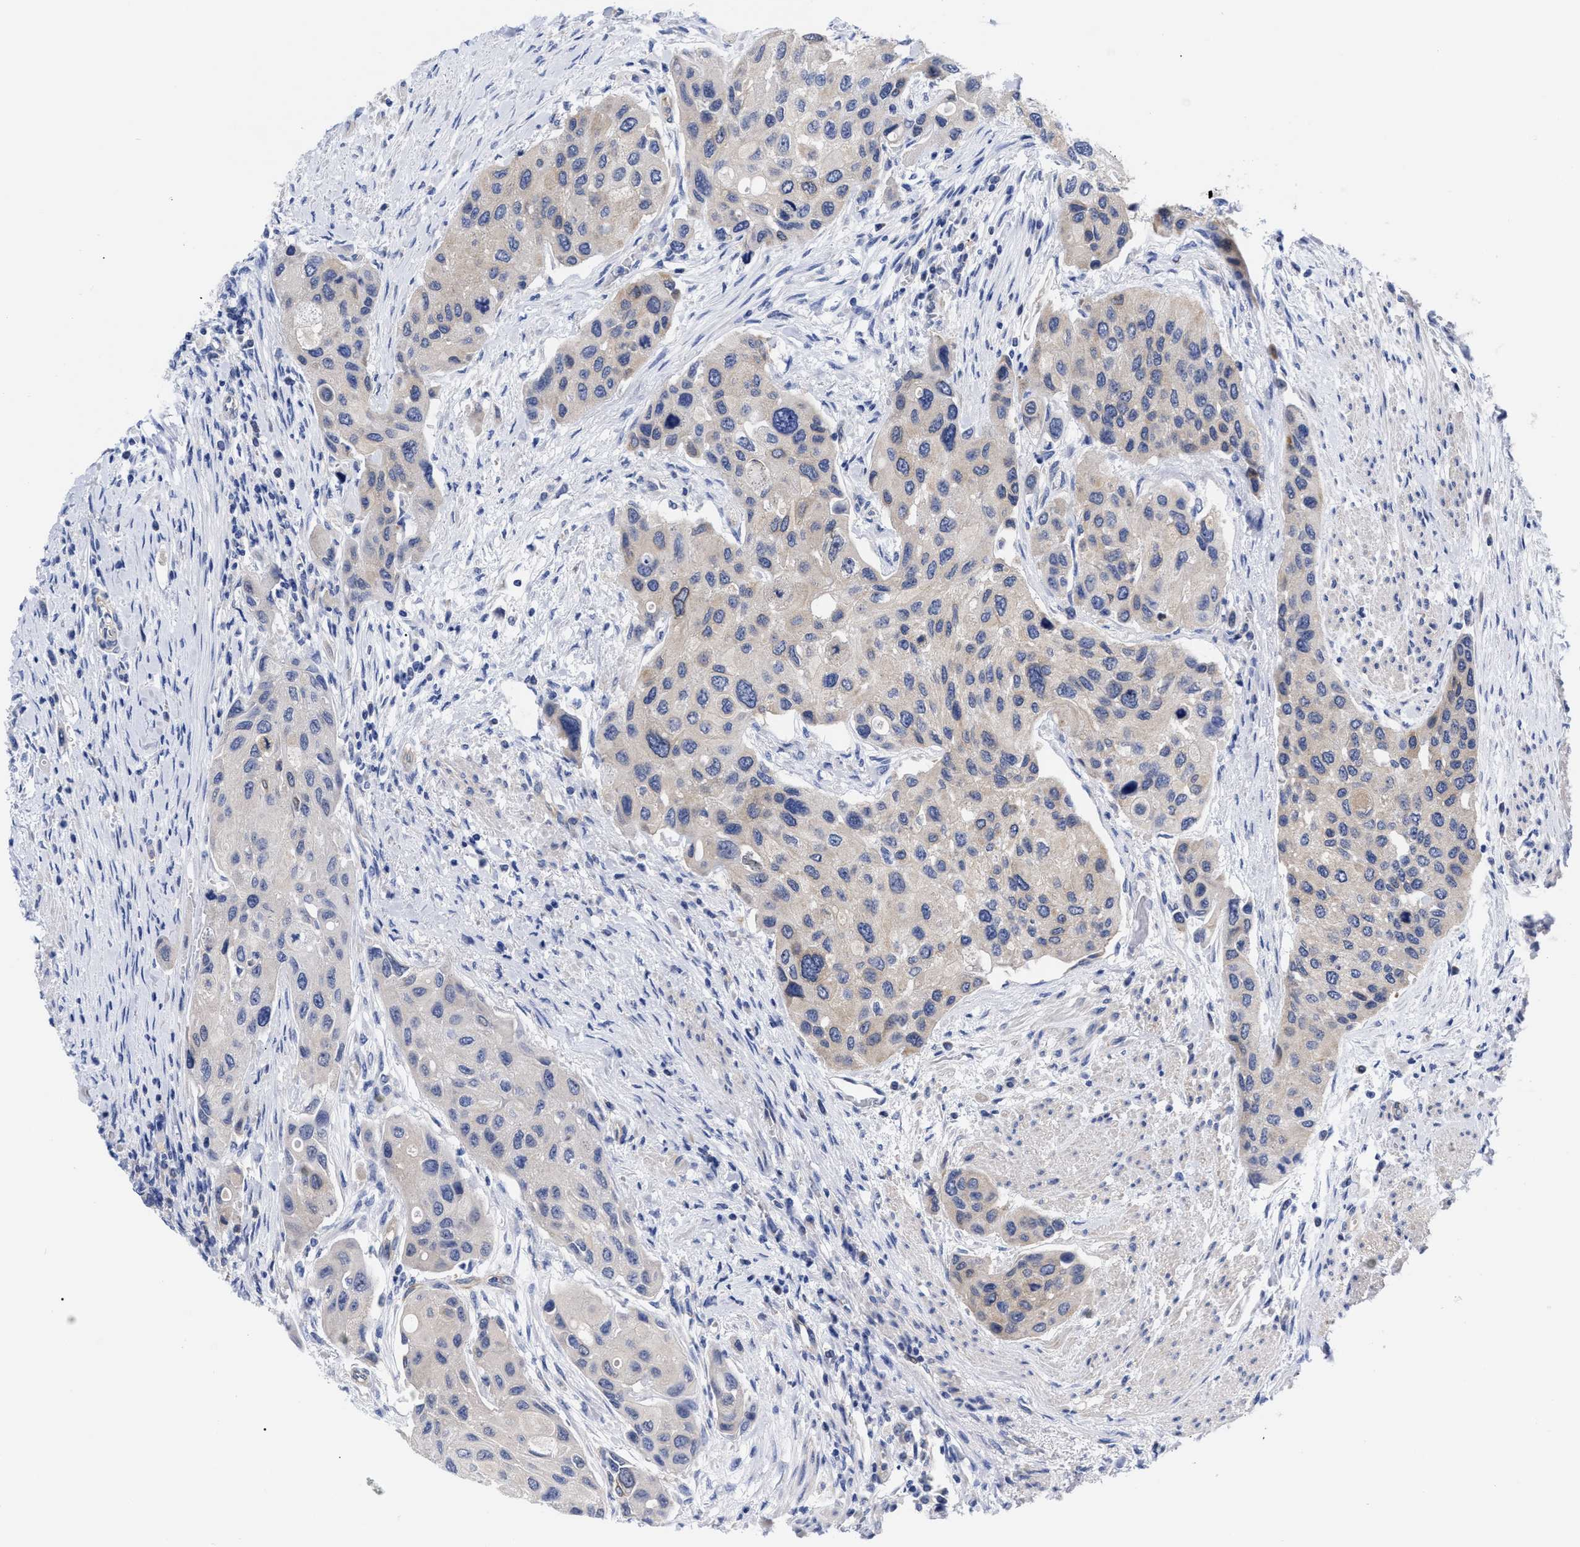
{"staining": {"intensity": "weak", "quantity": "<25%", "location": "cytoplasmic/membranous"}, "tissue": "urothelial cancer", "cell_type": "Tumor cells", "image_type": "cancer", "snomed": [{"axis": "morphology", "description": "Urothelial carcinoma, High grade"}, {"axis": "topography", "description": "Urinary bladder"}], "caption": "High-grade urothelial carcinoma was stained to show a protein in brown. There is no significant positivity in tumor cells.", "gene": "IRAG2", "patient": {"sex": "female", "age": 56}}